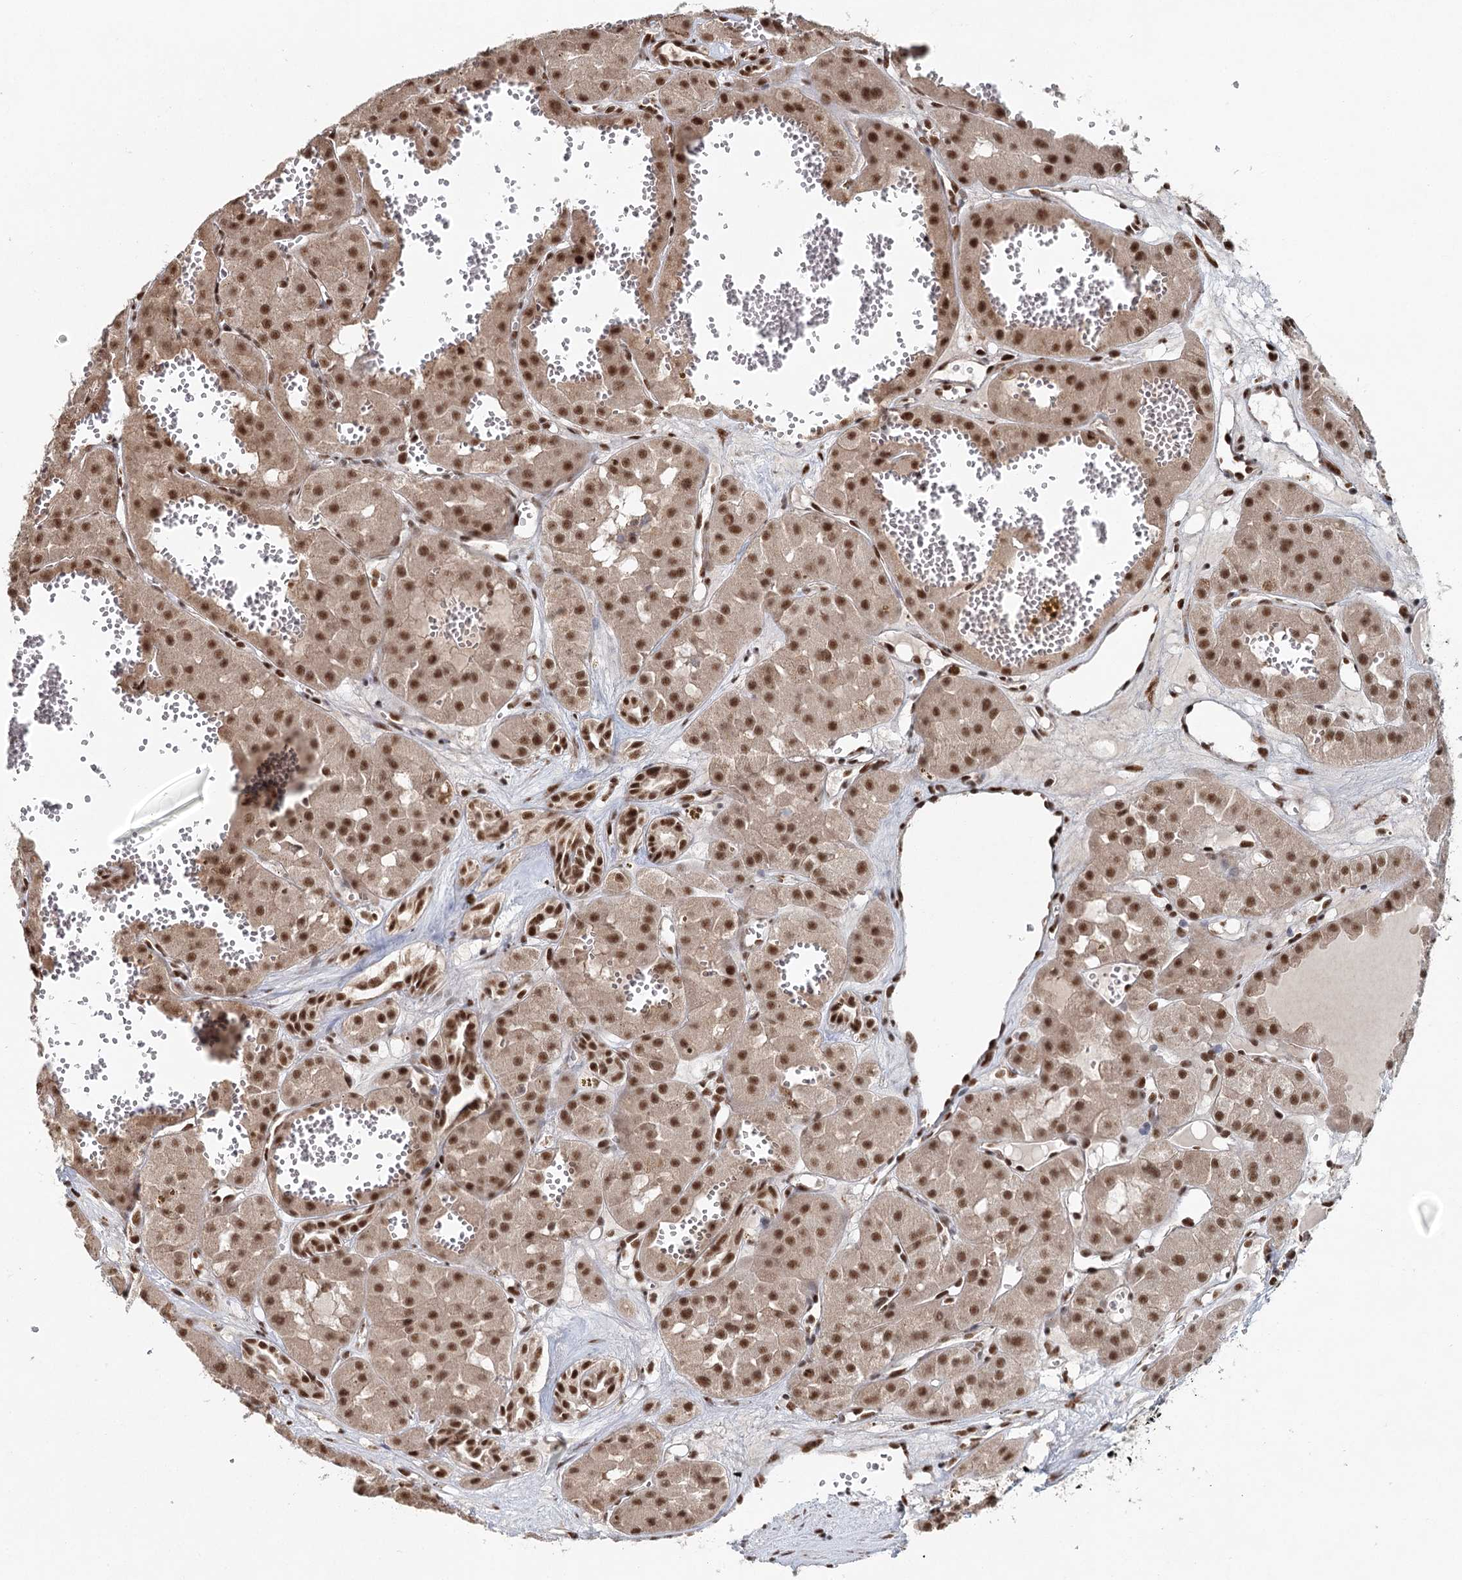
{"staining": {"intensity": "strong", "quantity": ">75%", "location": "nuclear"}, "tissue": "renal cancer", "cell_type": "Tumor cells", "image_type": "cancer", "snomed": [{"axis": "morphology", "description": "Carcinoma, NOS"}, {"axis": "topography", "description": "Kidney"}], "caption": "This is a histology image of immunohistochemistry (IHC) staining of carcinoma (renal), which shows strong expression in the nuclear of tumor cells.", "gene": "GPALPP1", "patient": {"sex": "female", "age": 75}}